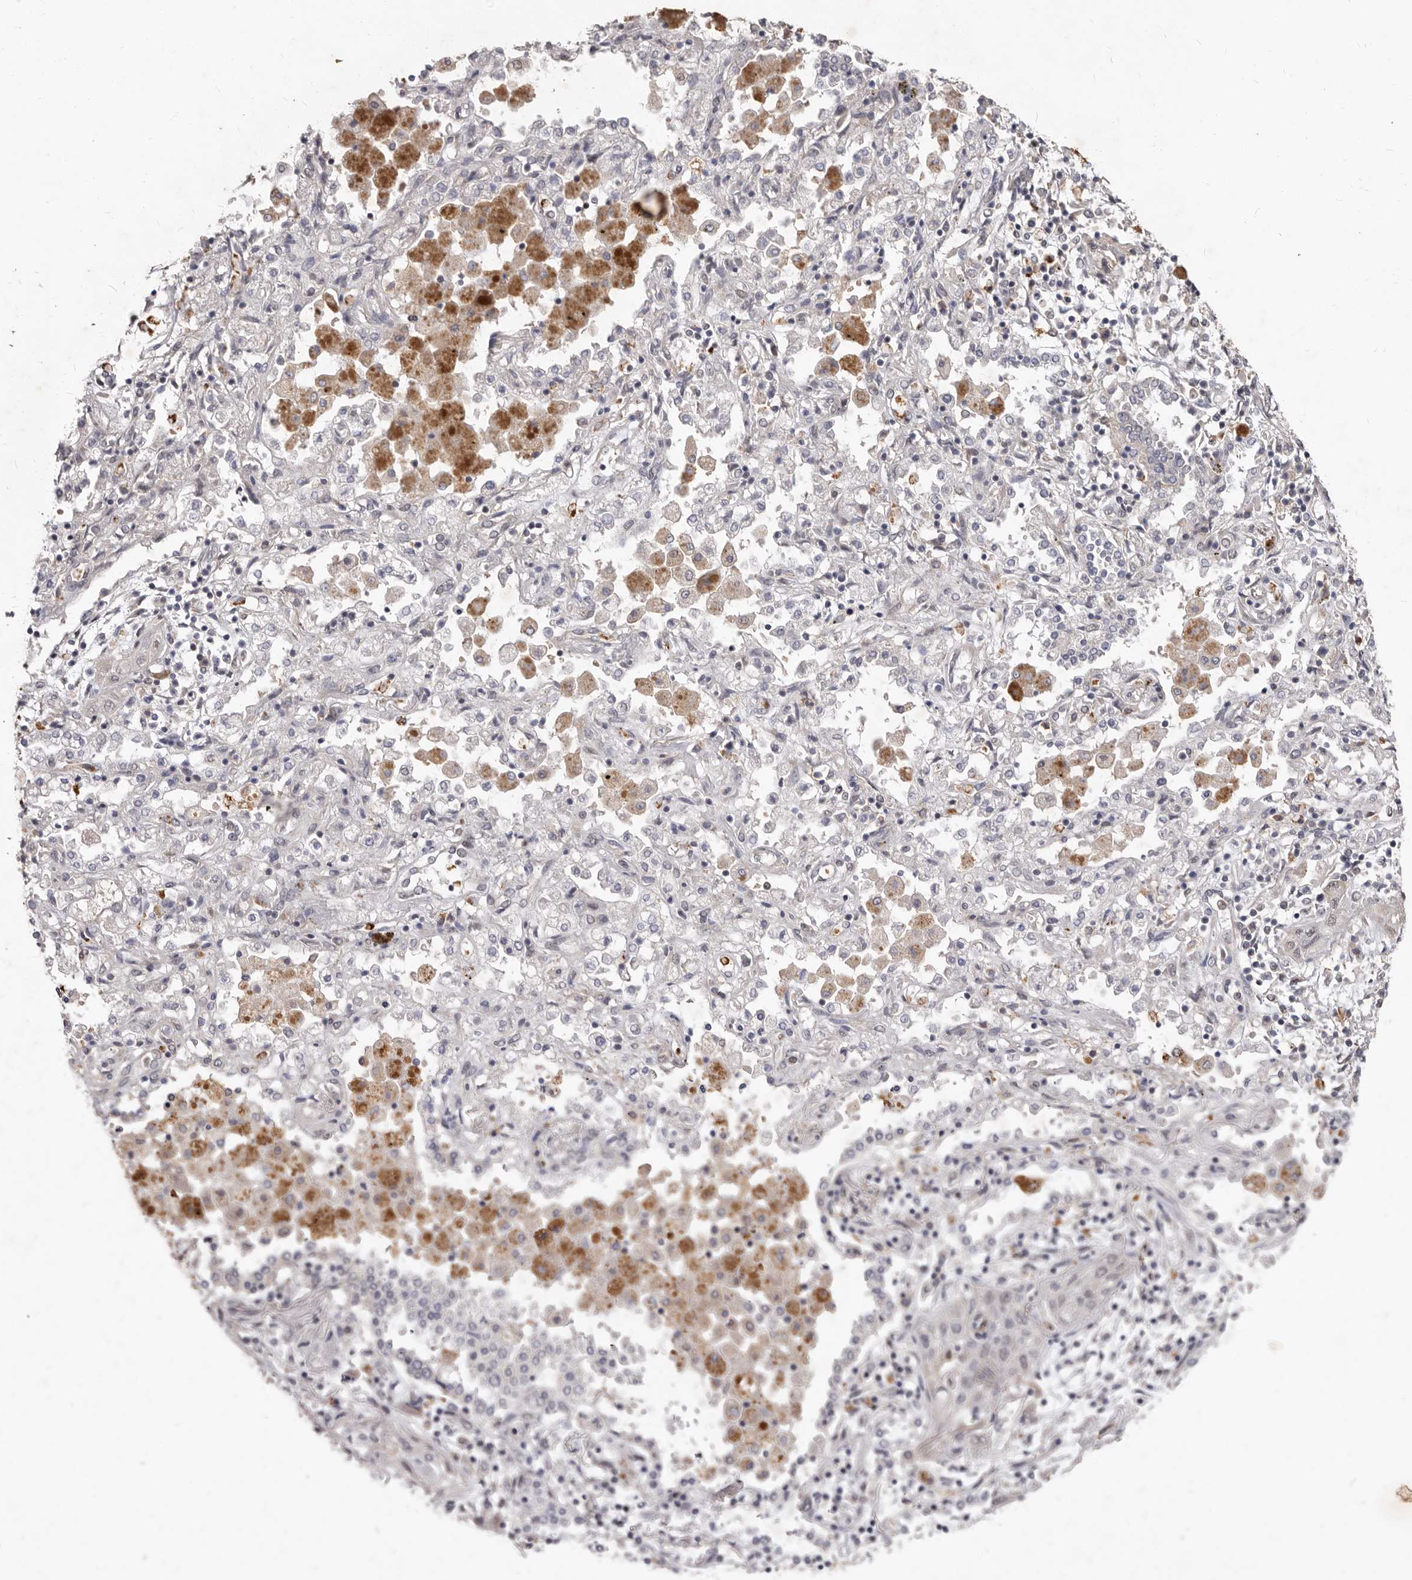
{"staining": {"intensity": "negative", "quantity": "none", "location": "none"}, "tissue": "lung cancer", "cell_type": "Tumor cells", "image_type": "cancer", "snomed": [{"axis": "morphology", "description": "Squamous cell carcinoma, NOS"}, {"axis": "topography", "description": "Lung"}], "caption": "This histopathology image is of lung cancer stained with IHC to label a protein in brown with the nuclei are counter-stained blue. There is no positivity in tumor cells.", "gene": "ACLY", "patient": {"sex": "female", "age": 47}}